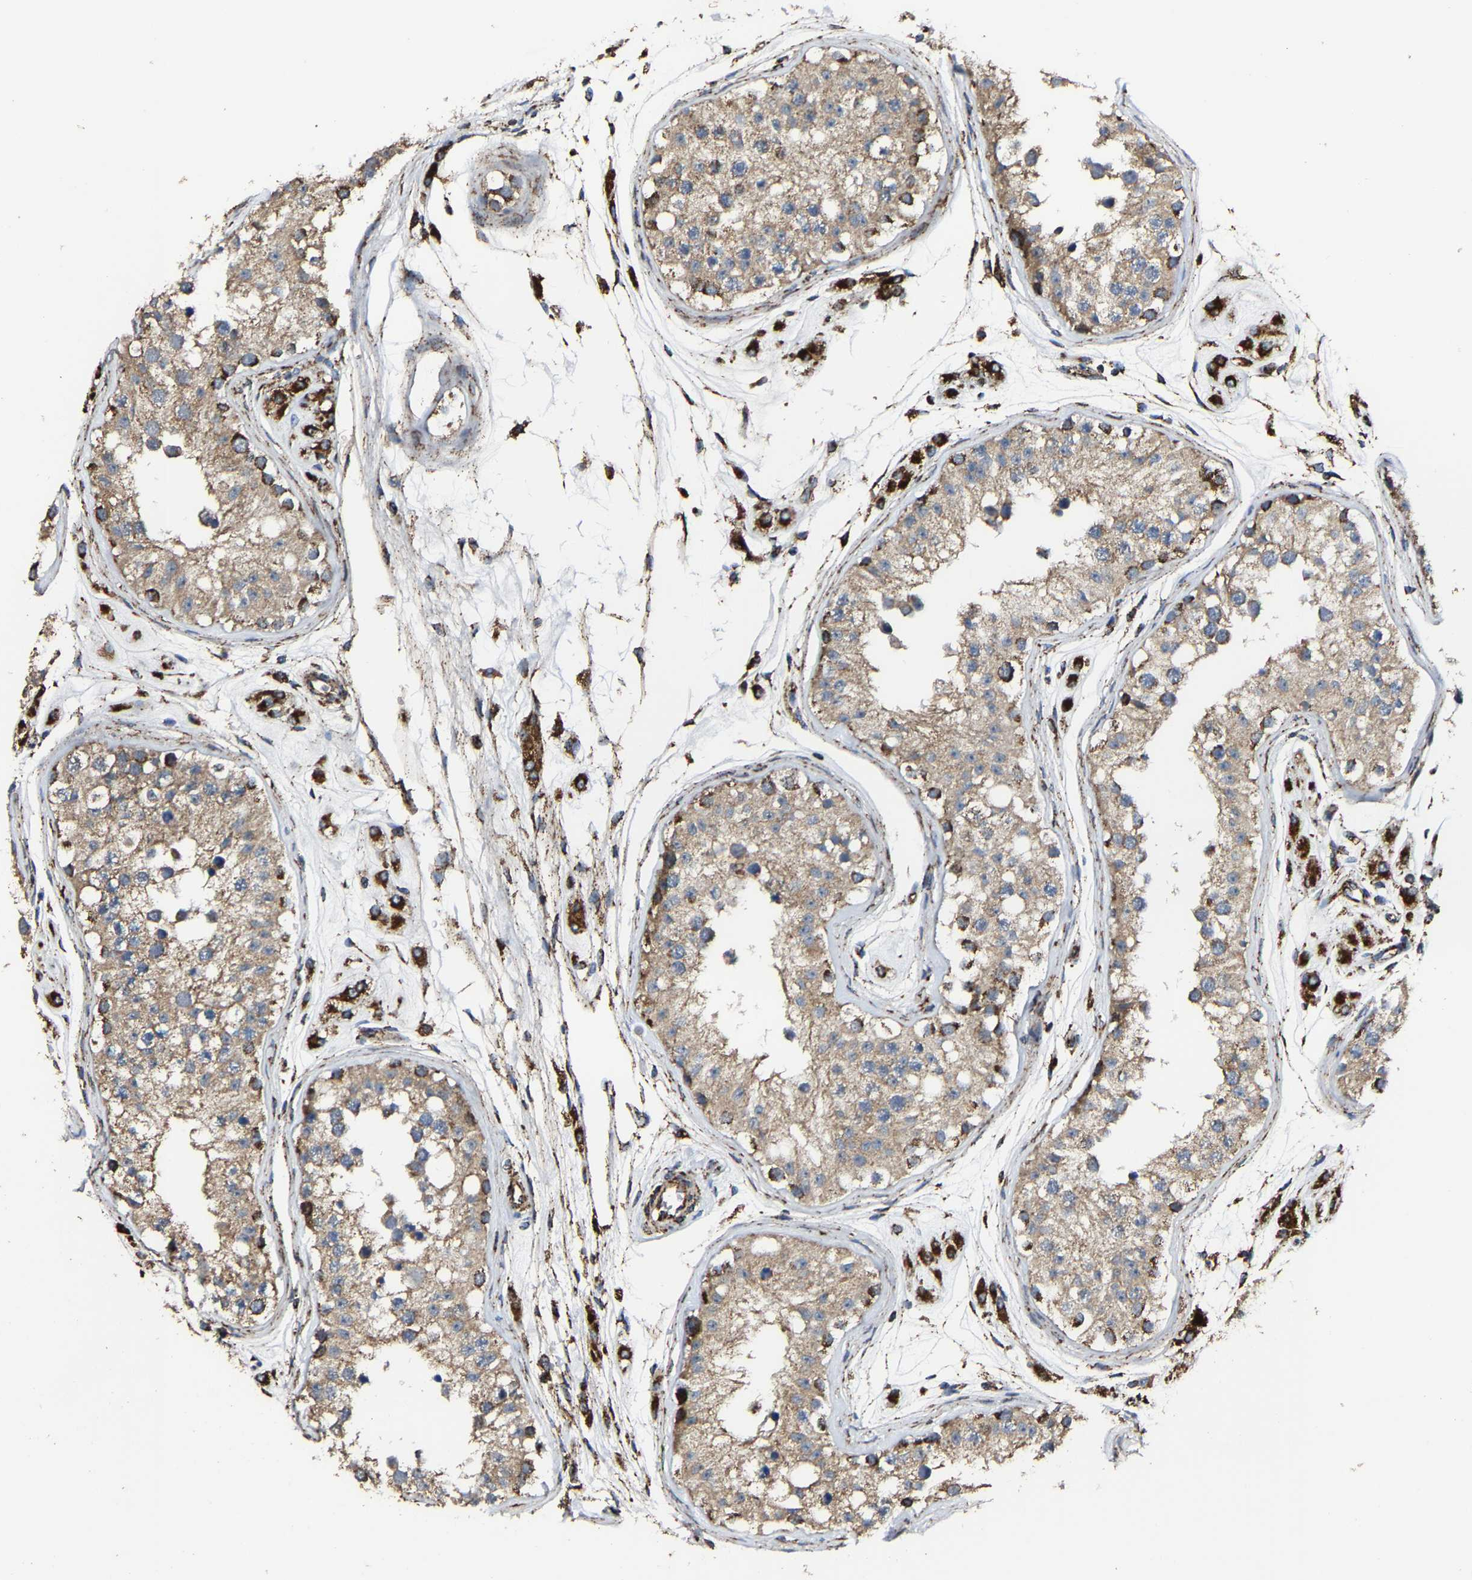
{"staining": {"intensity": "moderate", "quantity": ">75%", "location": "cytoplasmic/membranous"}, "tissue": "testis", "cell_type": "Cells in seminiferous ducts", "image_type": "normal", "snomed": [{"axis": "morphology", "description": "Normal tissue, NOS"}, {"axis": "morphology", "description": "Adenocarcinoma, metastatic, NOS"}, {"axis": "topography", "description": "Testis"}], "caption": "The immunohistochemical stain shows moderate cytoplasmic/membranous expression in cells in seminiferous ducts of normal testis. (DAB = brown stain, brightfield microscopy at high magnification).", "gene": "NDUFV3", "patient": {"sex": "male", "age": 26}}